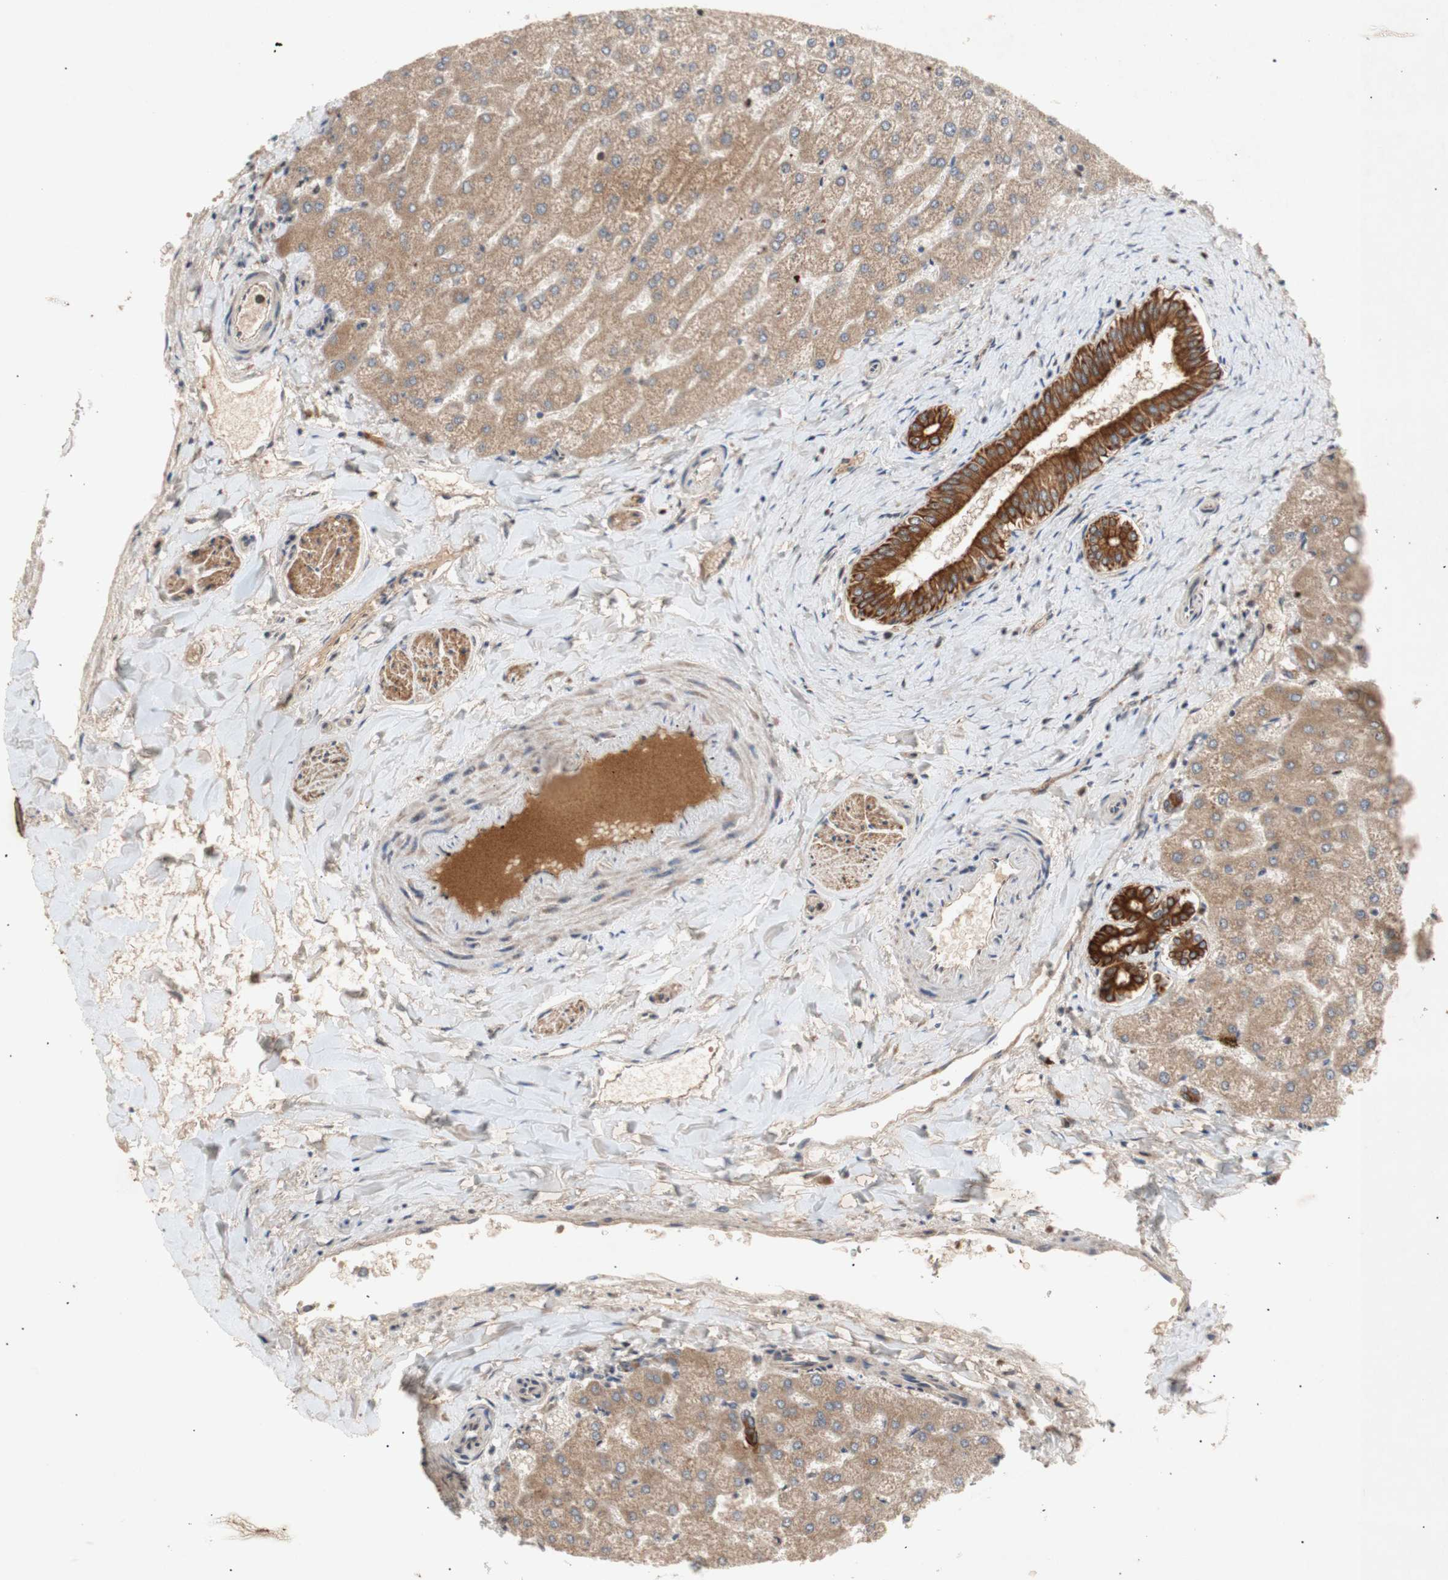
{"staining": {"intensity": "strong", "quantity": ">75%", "location": "cytoplasmic/membranous"}, "tissue": "liver", "cell_type": "Cholangiocytes", "image_type": "normal", "snomed": [{"axis": "morphology", "description": "Normal tissue, NOS"}, {"axis": "topography", "description": "Liver"}], "caption": "Liver stained with a brown dye exhibits strong cytoplasmic/membranous positive expression in approximately >75% of cholangiocytes.", "gene": "PKN1", "patient": {"sex": "female", "age": 32}}